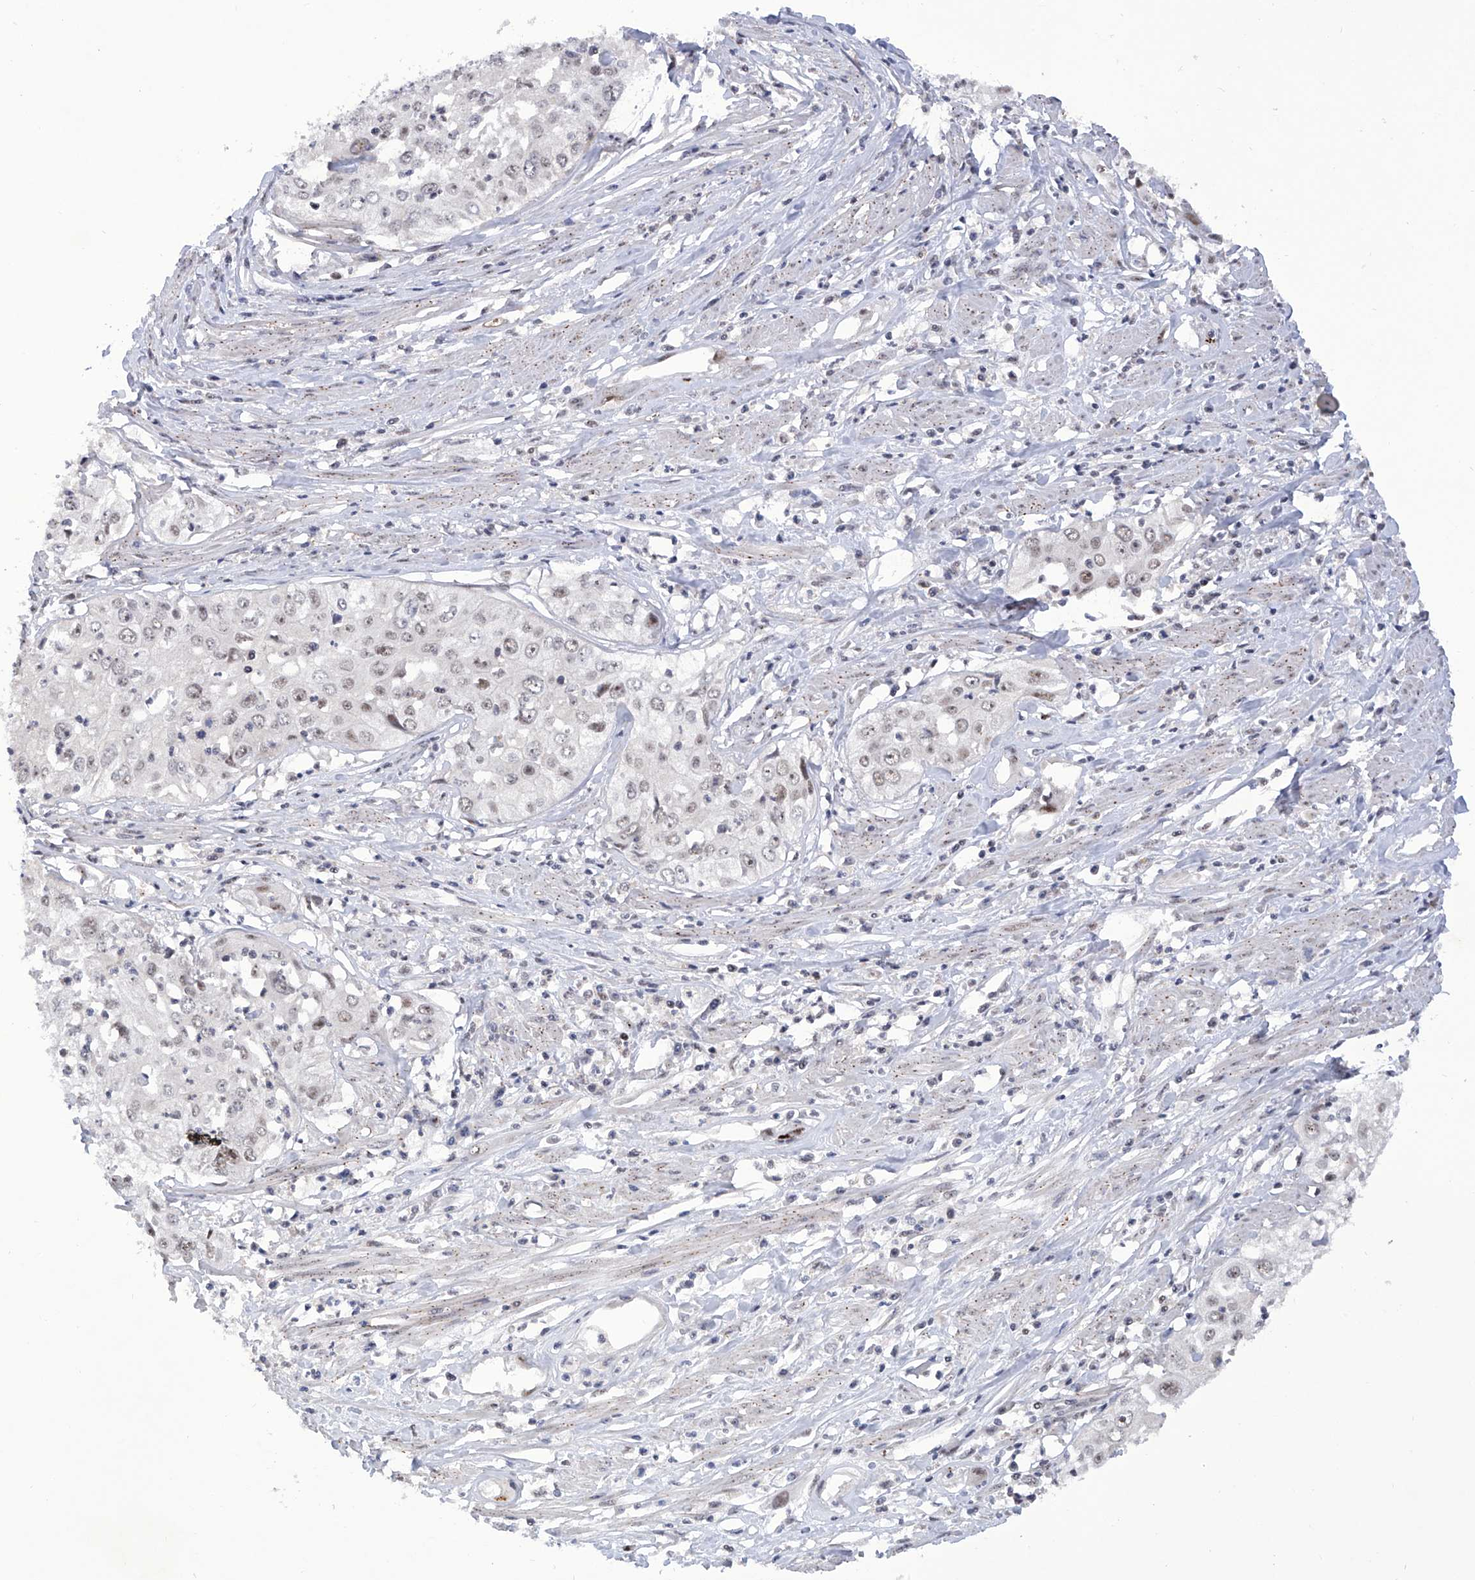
{"staining": {"intensity": "weak", "quantity": "<25%", "location": "nuclear"}, "tissue": "cervical cancer", "cell_type": "Tumor cells", "image_type": "cancer", "snomed": [{"axis": "morphology", "description": "Squamous cell carcinoma, NOS"}, {"axis": "topography", "description": "Cervix"}], "caption": "Micrograph shows no protein positivity in tumor cells of cervical cancer (squamous cell carcinoma) tissue.", "gene": "RAD54L", "patient": {"sex": "female", "age": 31}}